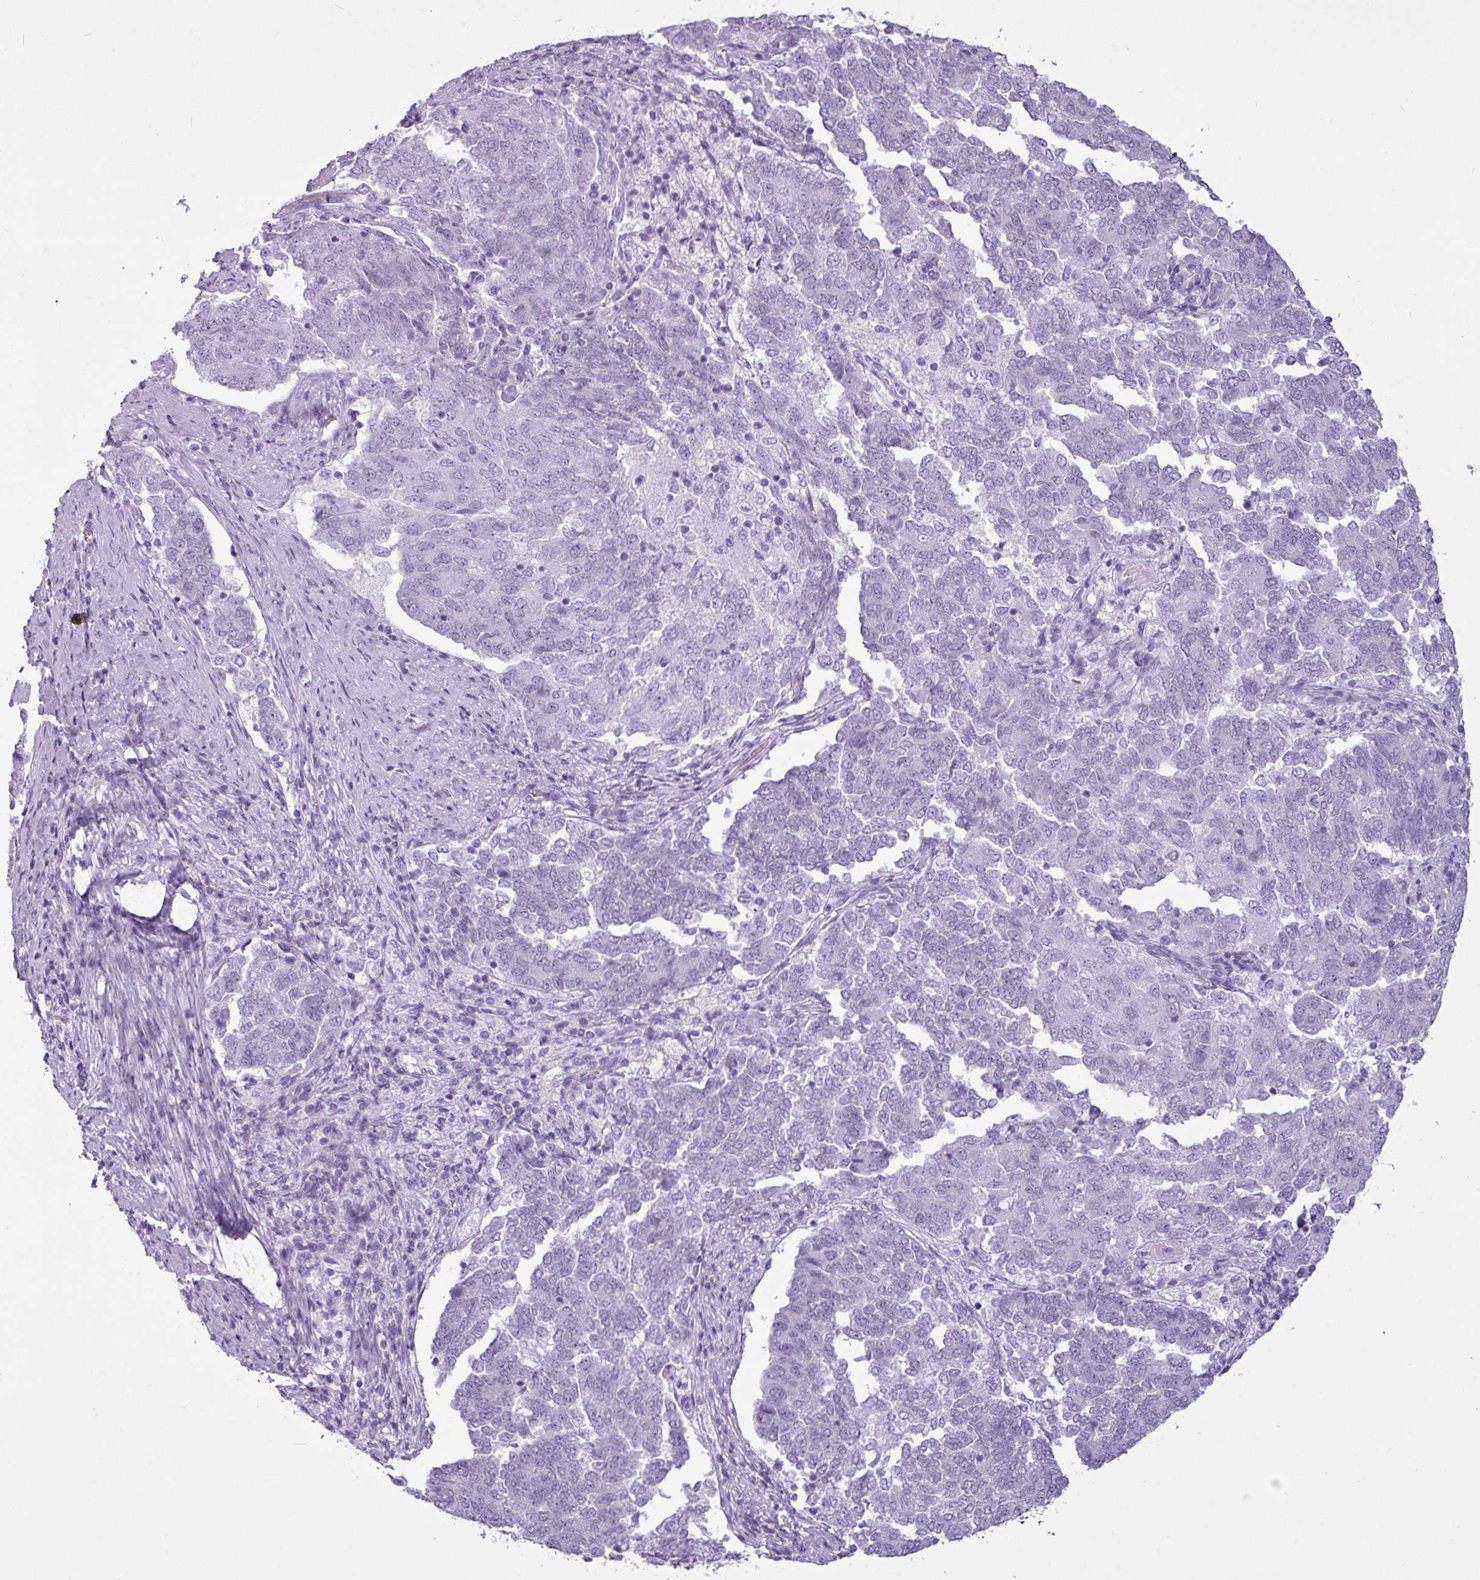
{"staining": {"intensity": "negative", "quantity": "none", "location": "none"}, "tissue": "endometrial cancer", "cell_type": "Tumor cells", "image_type": "cancer", "snomed": [{"axis": "morphology", "description": "Adenocarcinoma, NOS"}, {"axis": "topography", "description": "Endometrium"}], "caption": "Image shows no protein staining in tumor cells of endometrial cancer (adenocarcinoma) tissue. (DAB (3,3'-diaminobenzidine) immunohistochemistry visualized using brightfield microscopy, high magnification).", "gene": "AMY1B", "patient": {"sex": "female", "age": 80}}